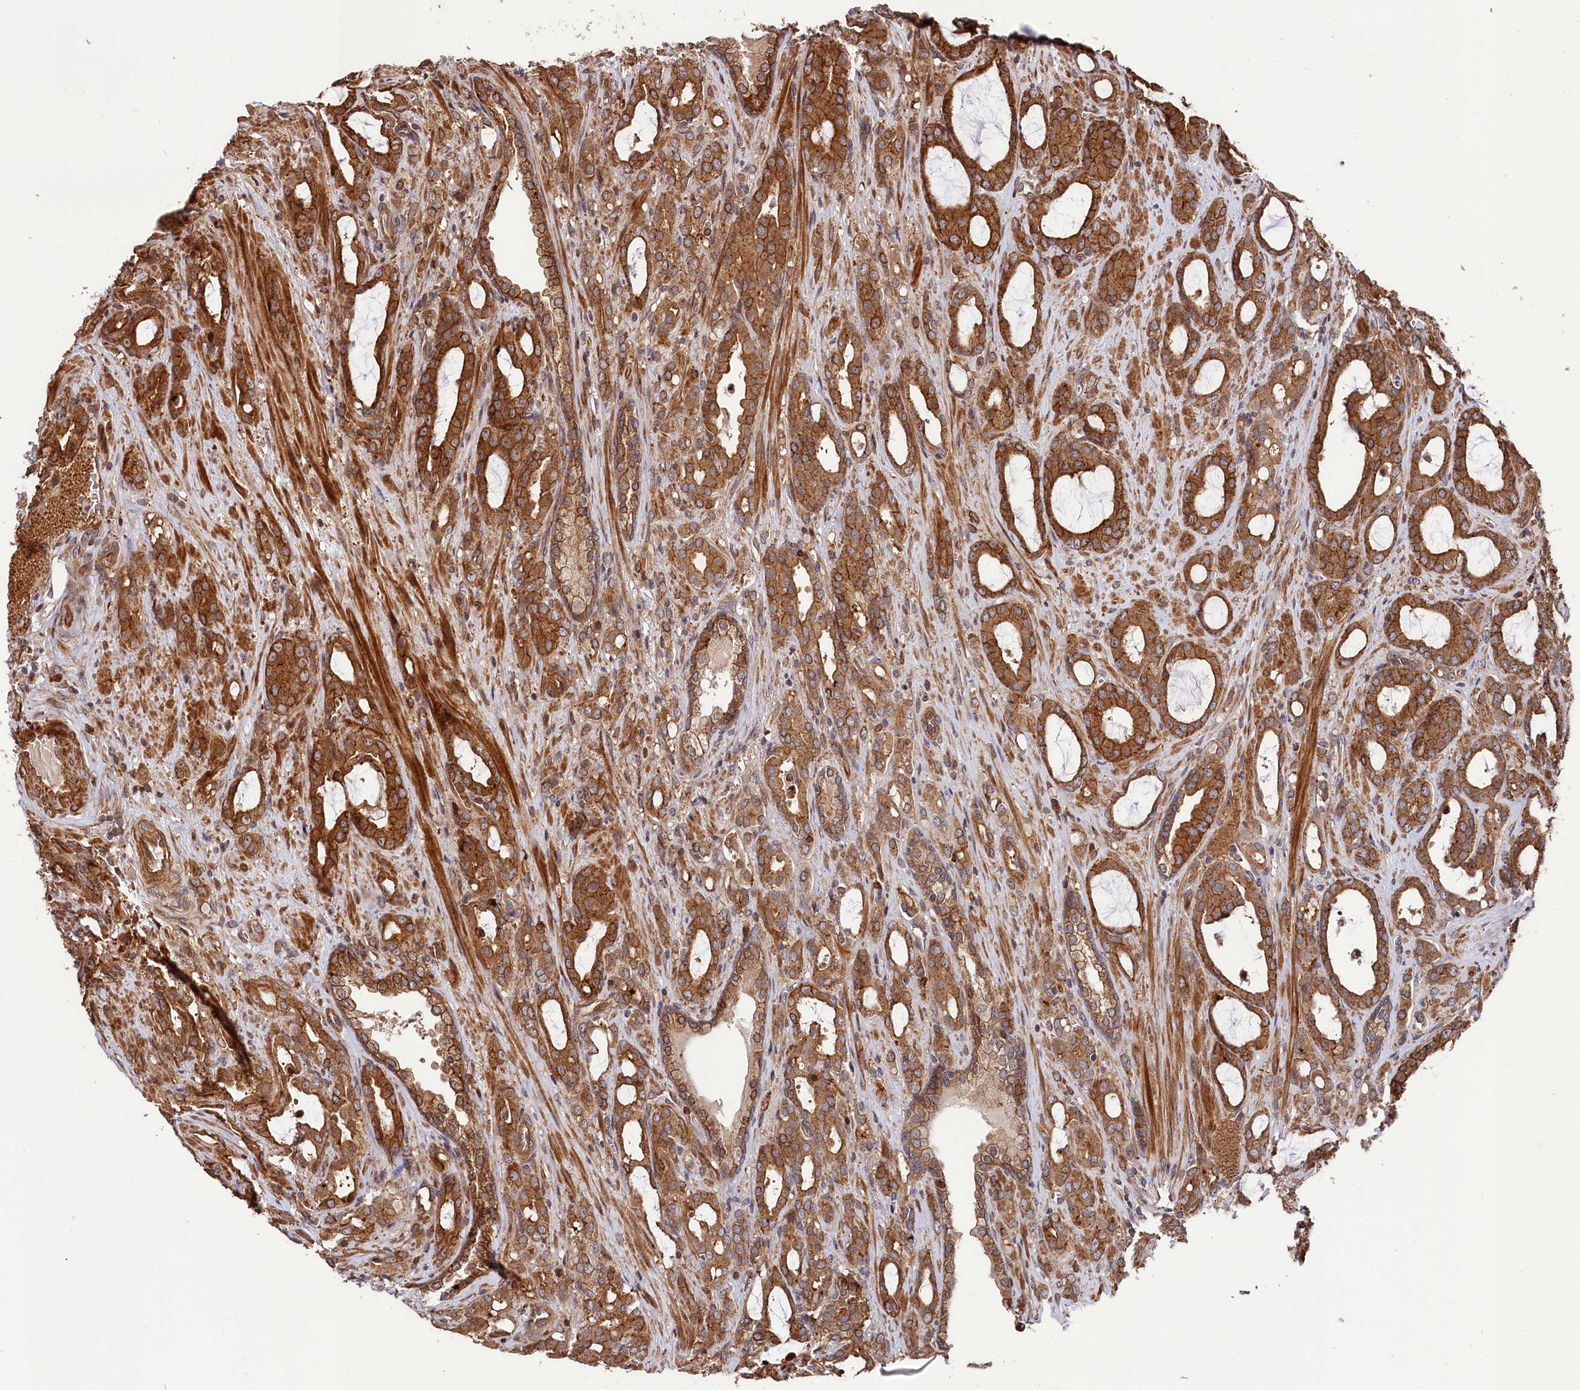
{"staining": {"intensity": "strong", "quantity": ">75%", "location": "cytoplasmic/membranous"}, "tissue": "prostate cancer", "cell_type": "Tumor cells", "image_type": "cancer", "snomed": [{"axis": "morphology", "description": "Adenocarcinoma, High grade"}, {"axis": "topography", "description": "Prostate"}], "caption": "Strong cytoplasmic/membranous staining for a protein is present in about >75% of tumor cells of prostate cancer (high-grade adenocarcinoma) using immunohistochemistry (IHC).", "gene": "TNKS1BP1", "patient": {"sex": "male", "age": 72}}